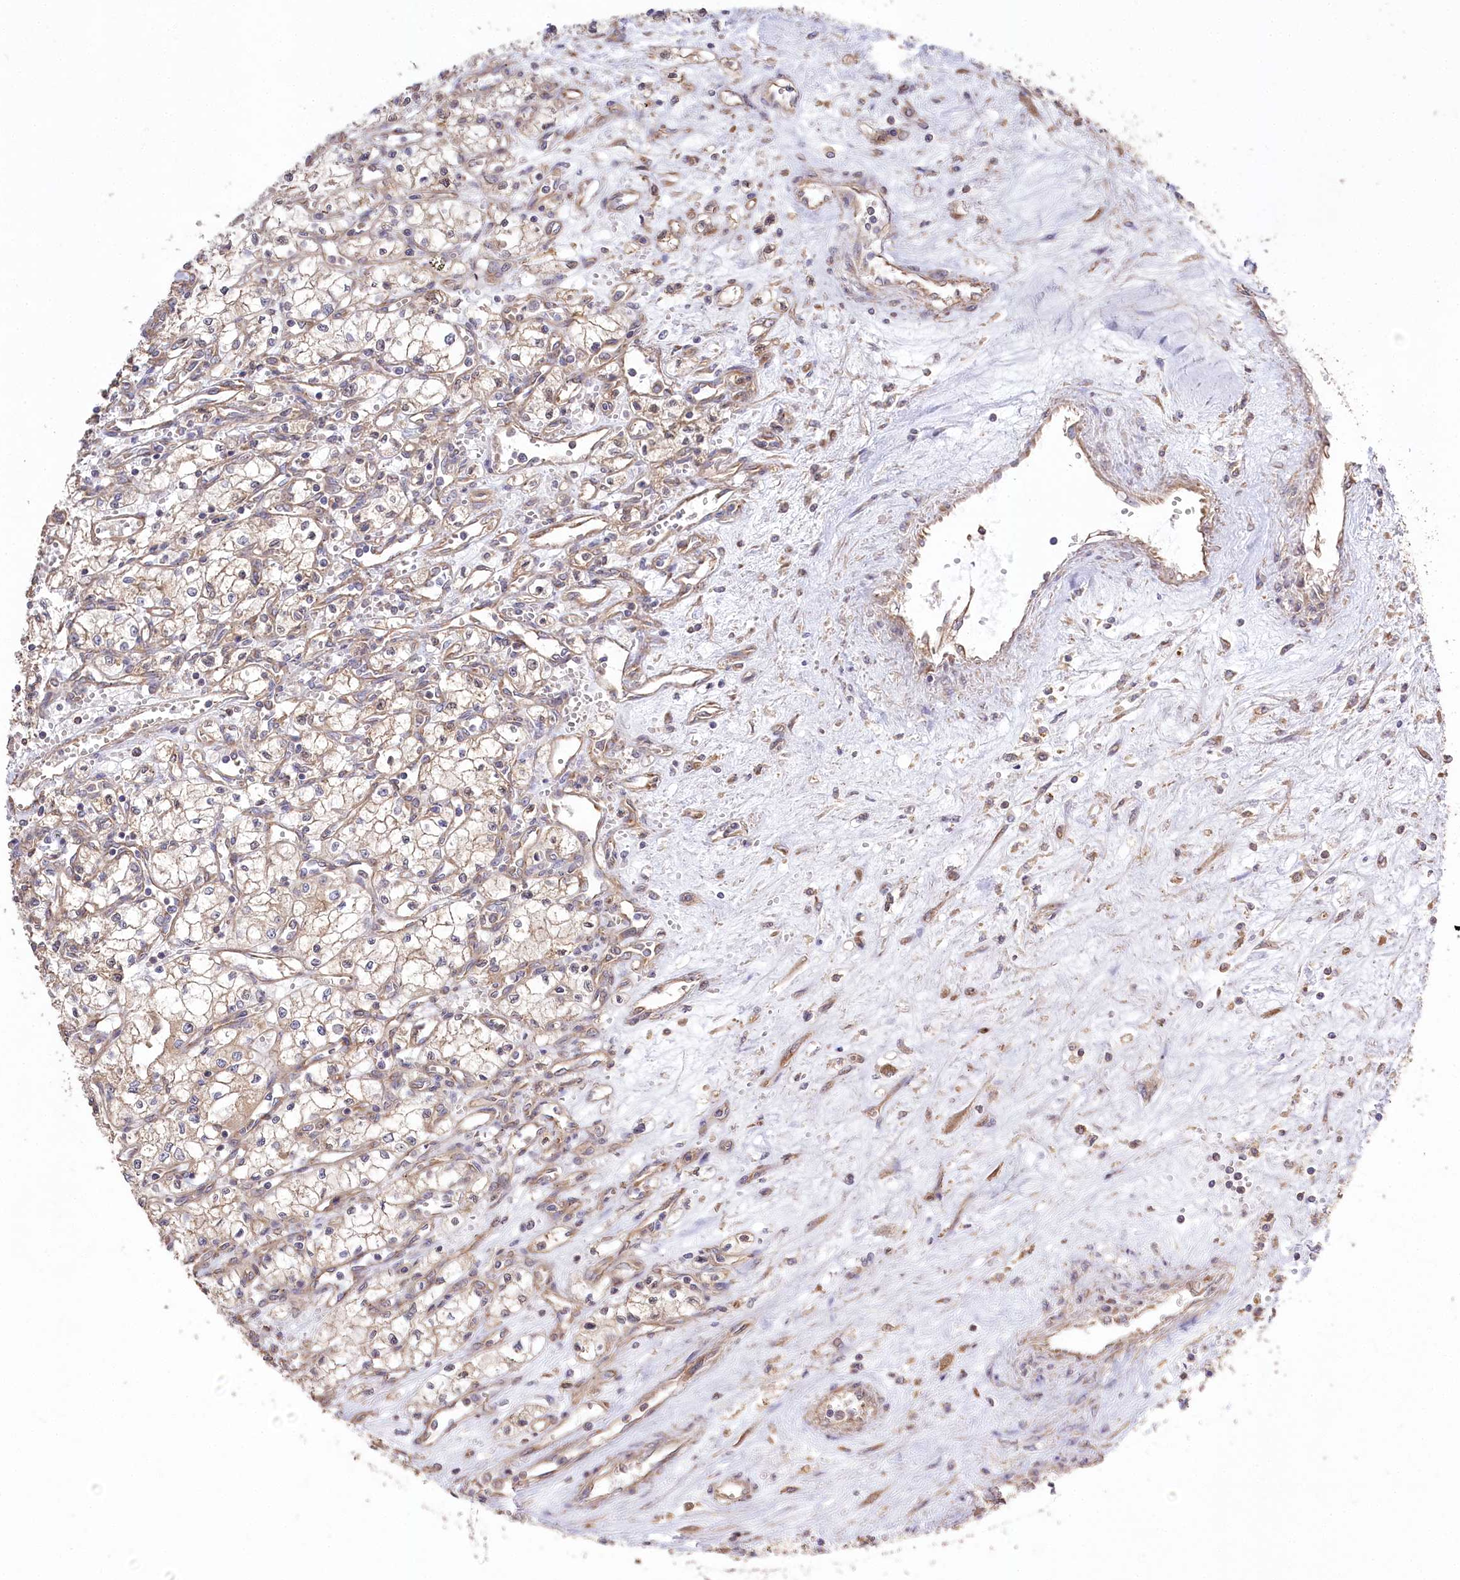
{"staining": {"intensity": "weak", "quantity": ">75%", "location": "cytoplasmic/membranous"}, "tissue": "renal cancer", "cell_type": "Tumor cells", "image_type": "cancer", "snomed": [{"axis": "morphology", "description": "Adenocarcinoma, NOS"}, {"axis": "topography", "description": "Kidney"}], "caption": "There is low levels of weak cytoplasmic/membranous expression in tumor cells of renal adenocarcinoma, as demonstrated by immunohistochemical staining (brown color).", "gene": "PRSS53", "patient": {"sex": "male", "age": 59}}